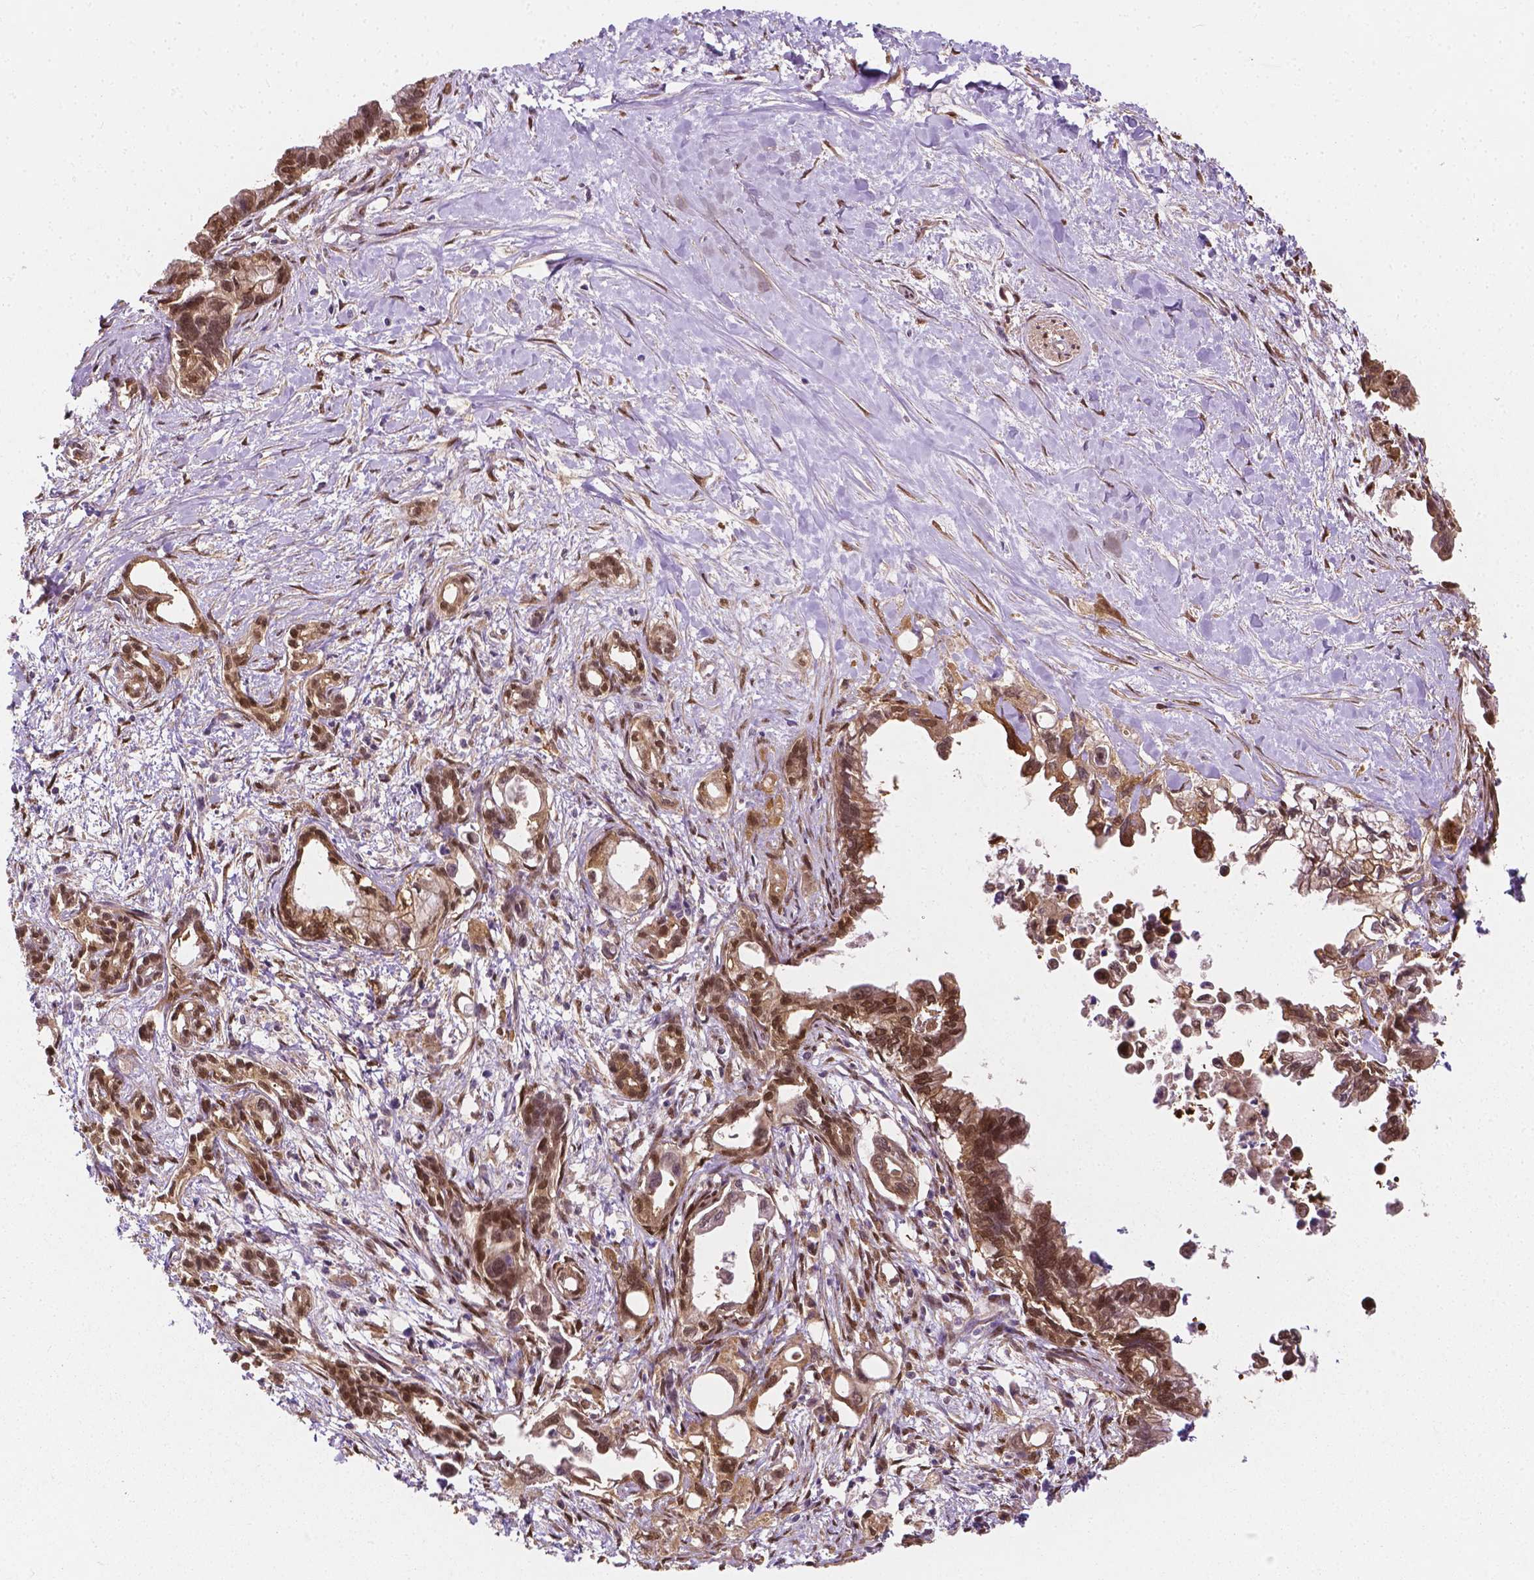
{"staining": {"intensity": "moderate", "quantity": ">75%", "location": "nuclear"}, "tissue": "pancreatic cancer", "cell_type": "Tumor cells", "image_type": "cancer", "snomed": [{"axis": "morphology", "description": "Adenocarcinoma, NOS"}, {"axis": "topography", "description": "Pancreas"}], "caption": "A high-resolution histopathology image shows immunohistochemistry (IHC) staining of adenocarcinoma (pancreatic), which shows moderate nuclear staining in approximately >75% of tumor cells.", "gene": "YAP1", "patient": {"sex": "male", "age": 61}}